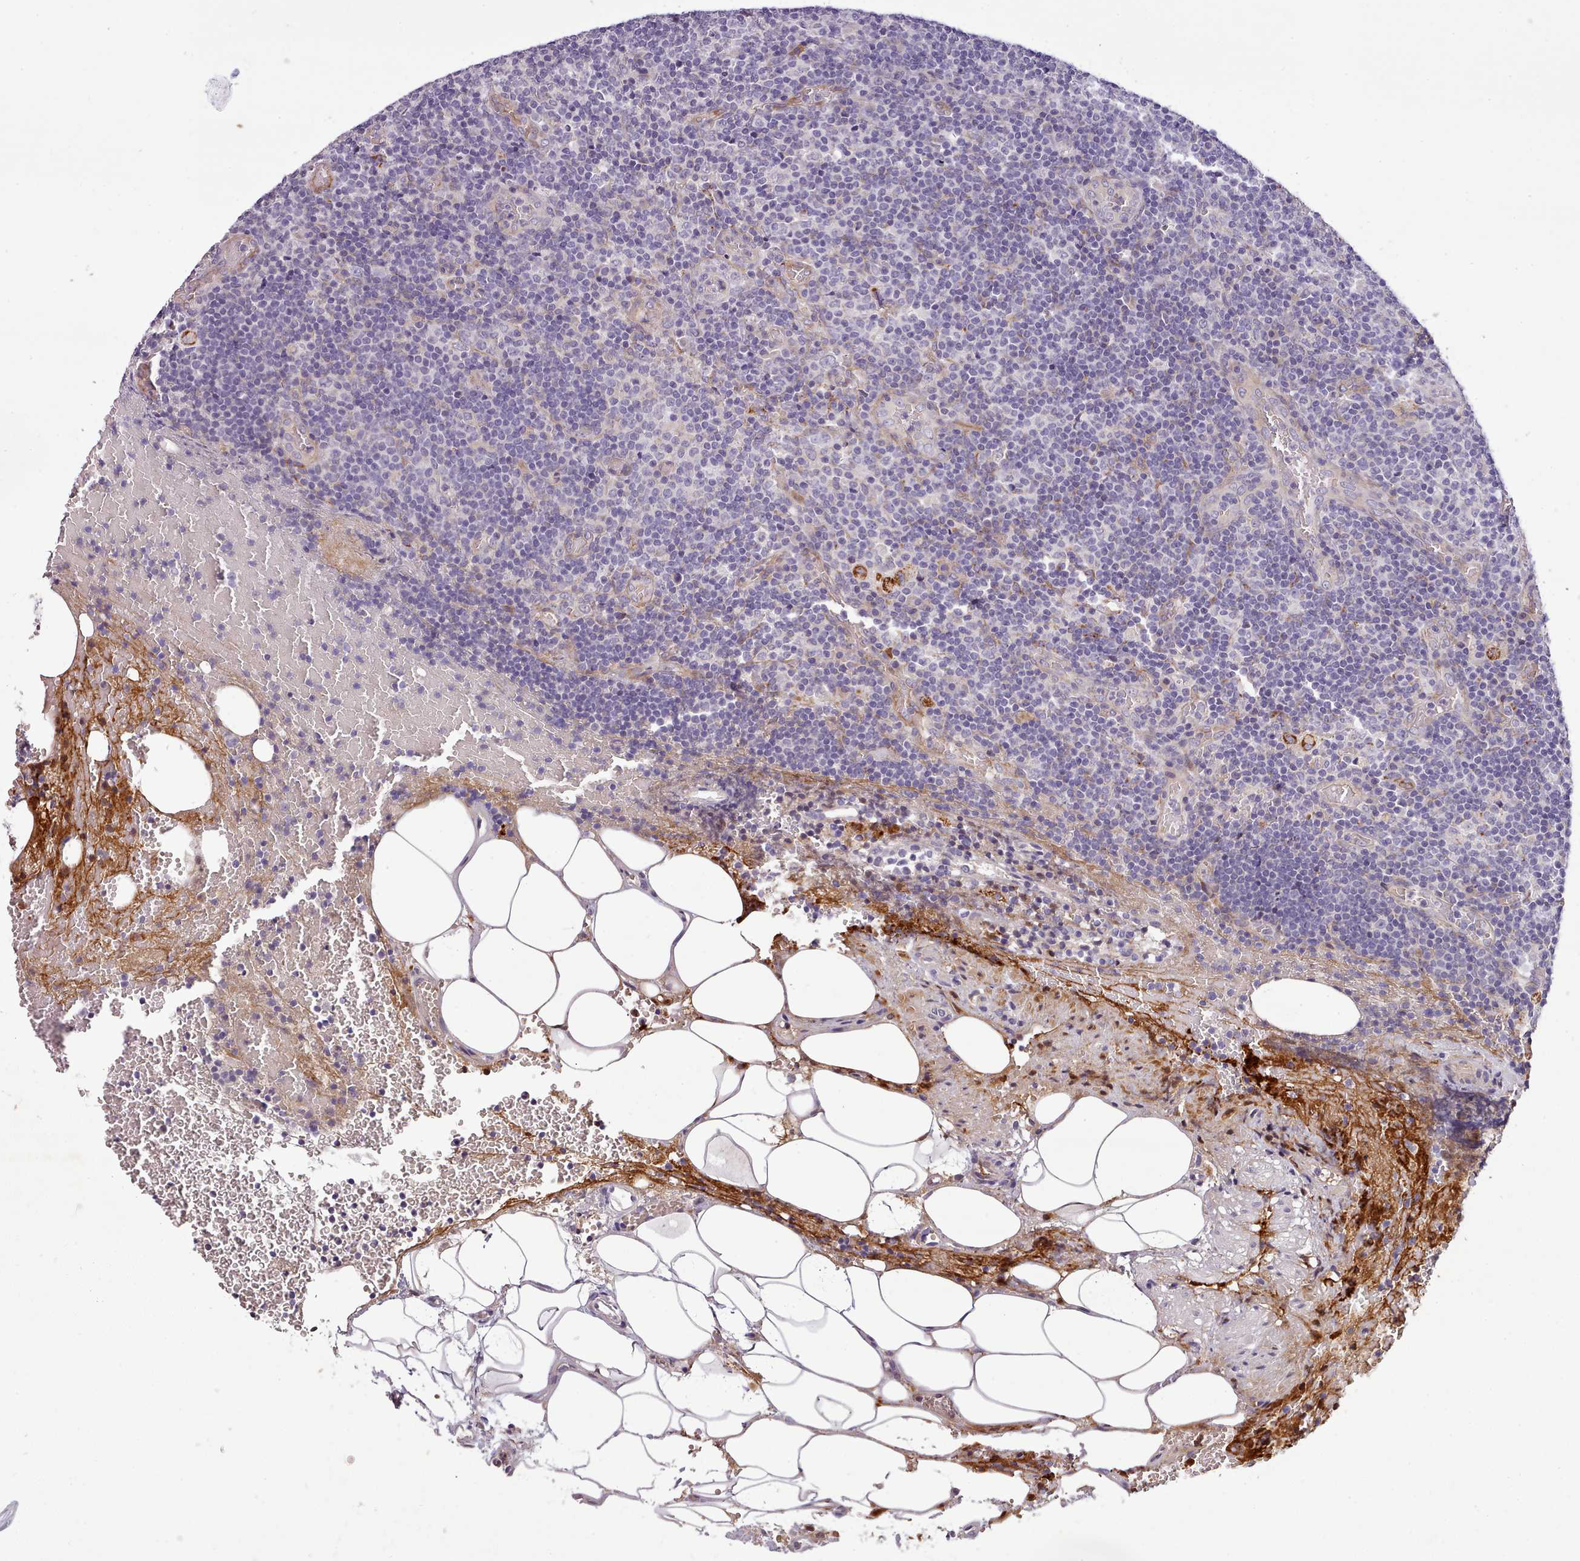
{"staining": {"intensity": "negative", "quantity": "none", "location": "none"}, "tissue": "lymph node", "cell_type": "Germinal center cells", "image_type": "normal", "snomed": [{"axis": "morphology", "description": "Normal tissue, NOS"}, {"axis": "topography", "description": "Lymph node"}], "caption": "Histopathology image shows no significant protein staining in germinal center cells of unremarkable lymph node.", "gene": "ZNF658", "patient": {"sex": "male", "age": 58}}